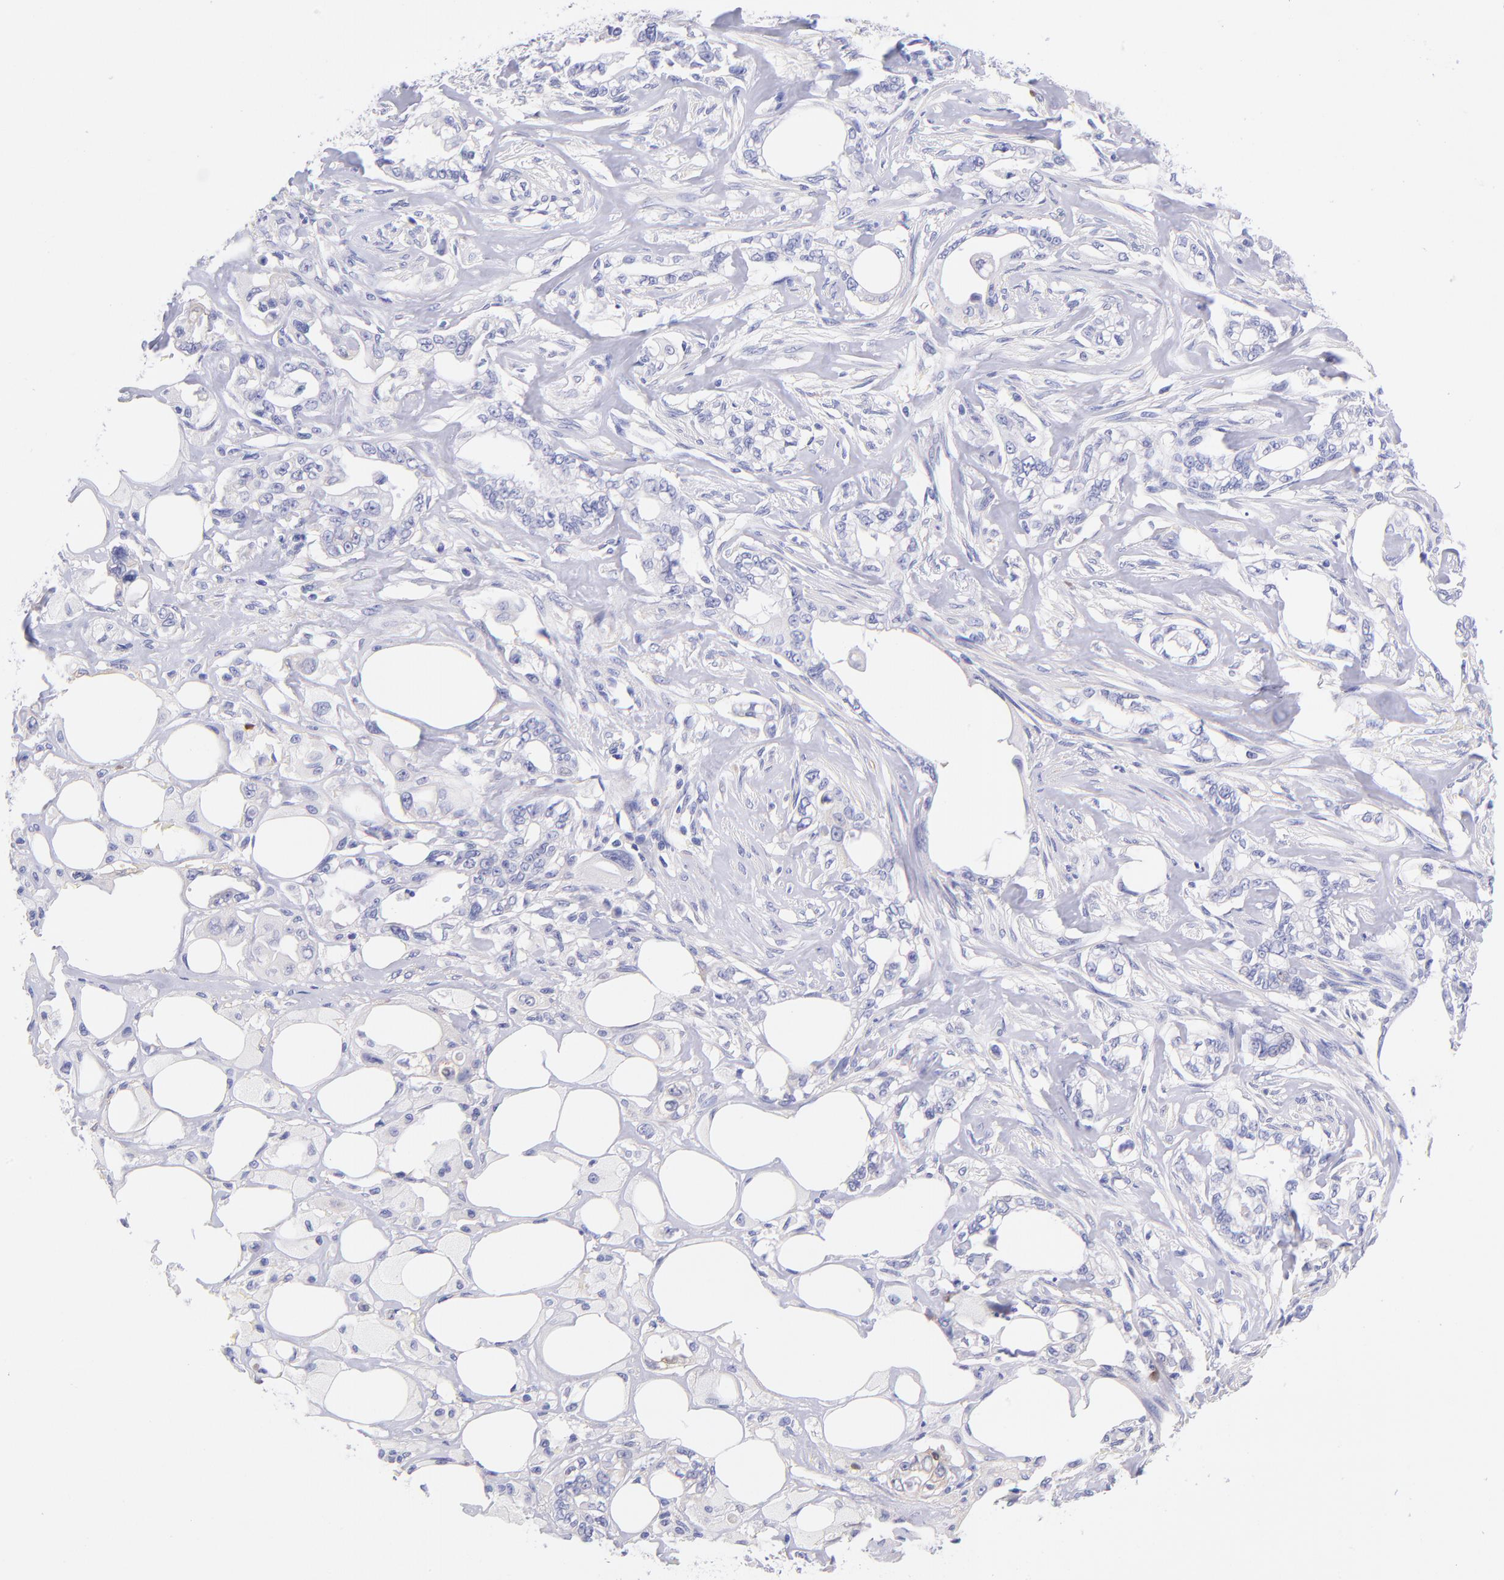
{"staining": {"intensity": "moderate", "quantity": "<25%", "location": "cytoplasmic/membranous"}, "tissue": "pancreatic cancer", "cell_type": "Tumor cells", "image_type": "cancer", "snomed": [{"axis": "morphology", "description": "Normal tissue, NOS"}, {"axis": "topography", "description": "Pancreas"}], "caption": "A high-resolution micrograph shows immunohistochemistry (IHC) staining of pancreatic cancer, which reveals moderate cytoplasmic/membranous positivity in about <25% of tumor cells.", "gene": "RAB3B", "patient": {"sex": "male", "age": 42}}